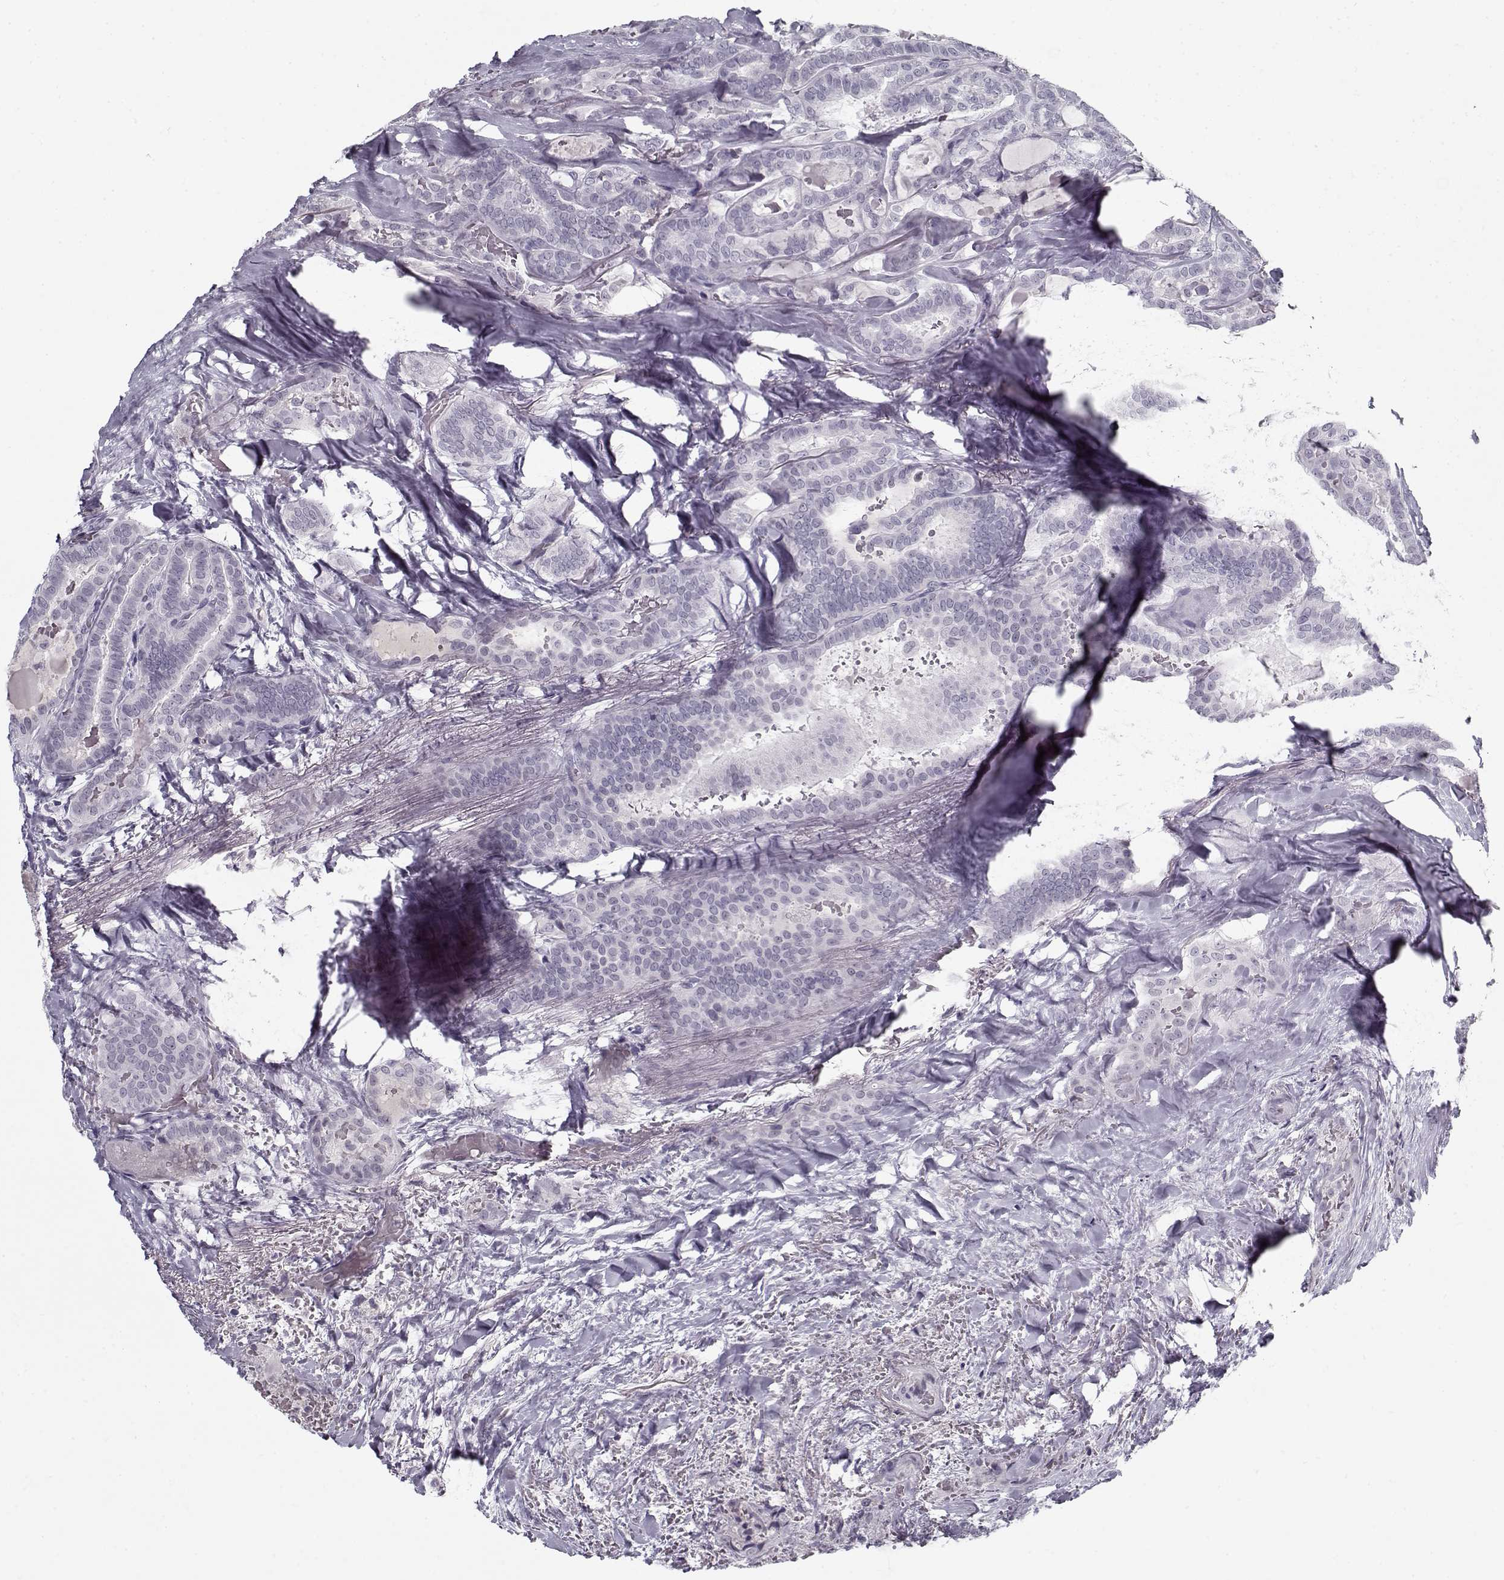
{"staining": {"intensity": "negative", "quantity": "none", "location": "none"}, "tissue": "thyroid cancer", "cell_type": "Tumor cells", "image_type": "cancer", "snomed": [{"axis": "morphology", "description": "Papillary adenocarcinoma, NOS"}, {"axis": "topography", "description": "Thyroid gland"}], "caption": "The micrograph exhibits no significant positivity in tumor cells of thyroid papillary adenocarcinoma.", "gene": "SPACA9", "patient": {"sex": "female", "age": 39}}